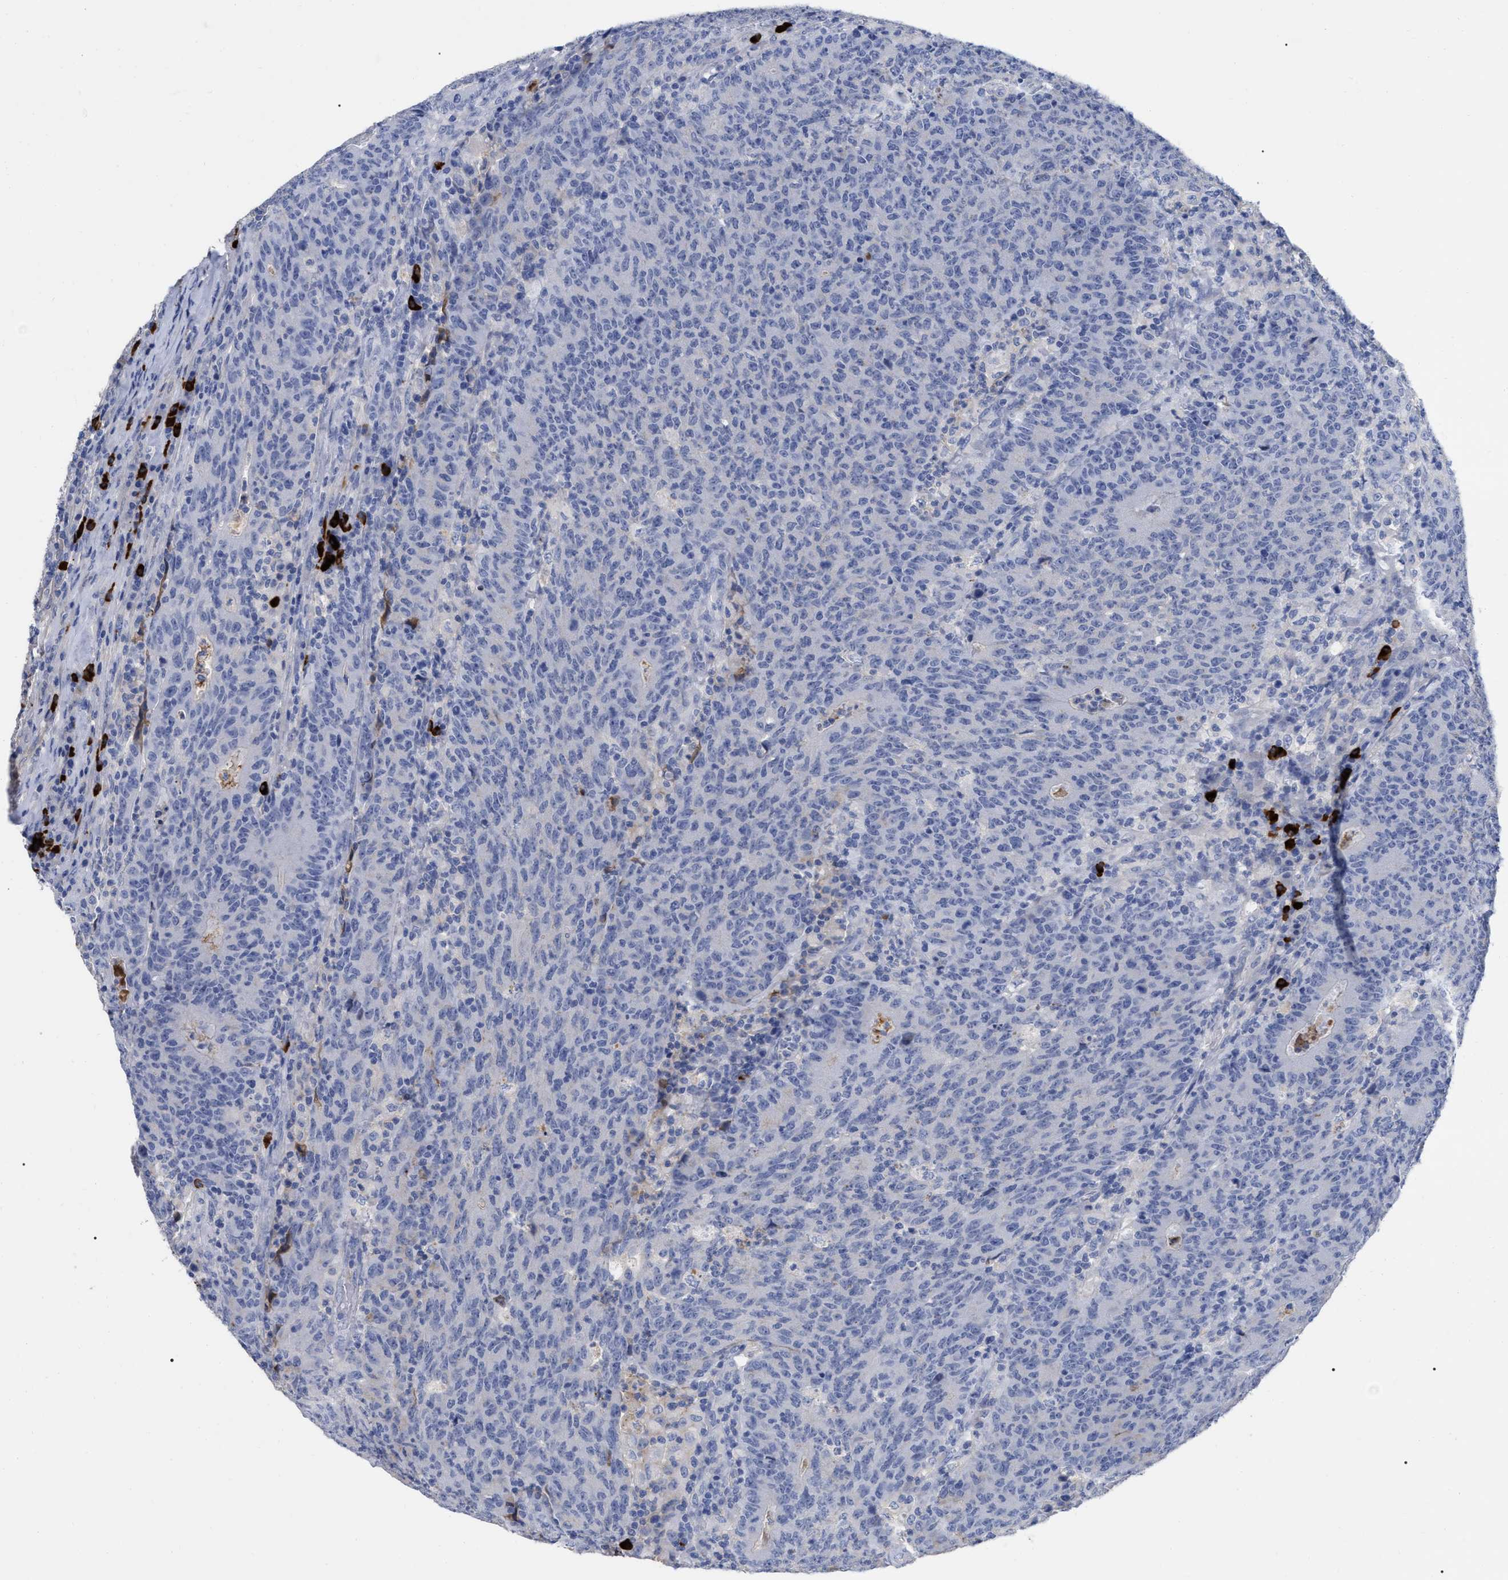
{"staining": {"intensity": "negative", "quantity": "none", "location": "none"}, "tissue": "colorectal cancer", "cell_type": "Tumor cells", "image_type": "cancer", "snomed": [{"axis": "morphology", "description": "Adenocarcinoma, NOS"}, {"axis": "topography", "description": "Colon"}], "caption": "A high-resolution image shows immunohistochemistry staining of colorectal cancer, which shows no significant staining in tumor cells.", "gene": "IGHV5-51", "patient": {"sex": "female", "age": 75}}